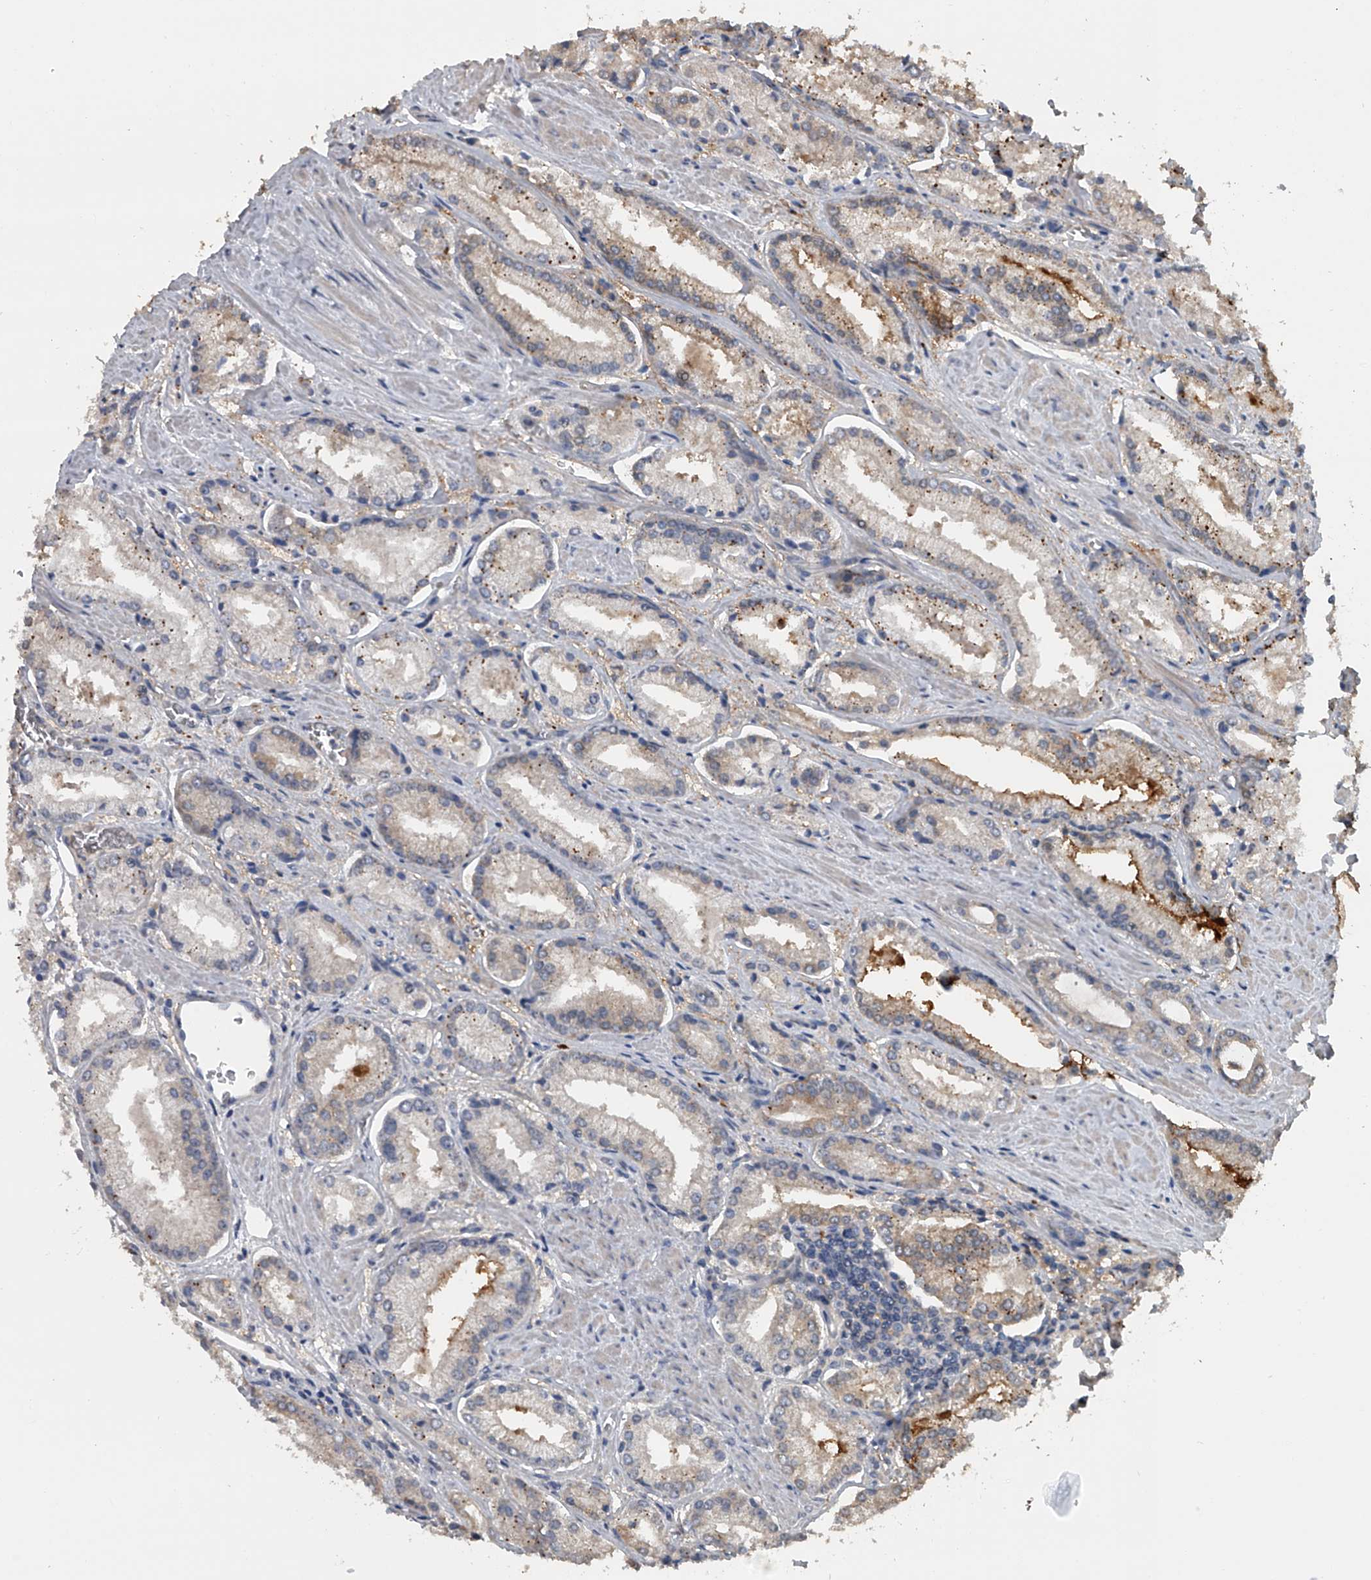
{"staining": {"intensity": "moderate", "quantity": "25%-75%", "location": "cytoplasmic/membranous"}, "tissue": "prostate cancer", "cell_type": "Tumor cells", "image_type": "cancer", "snomed": [{"axis": "morphology", "description": "Adenocarcinoma, Low grade"}, {"axis": "topography", "description": "Prostate"}], "caption": "The micrograph exhibits a brown stain indicating the presence of a protein in the cytoplasmic/membranous of tumor cells in prostate cancer (low-grade adenocarcinoma). Immunohistochemistry stains the protein of interest in brown and the nuclei are stained blue.", "gene": "DOCK9", "patient": {"sex": "male", "age": 54}}